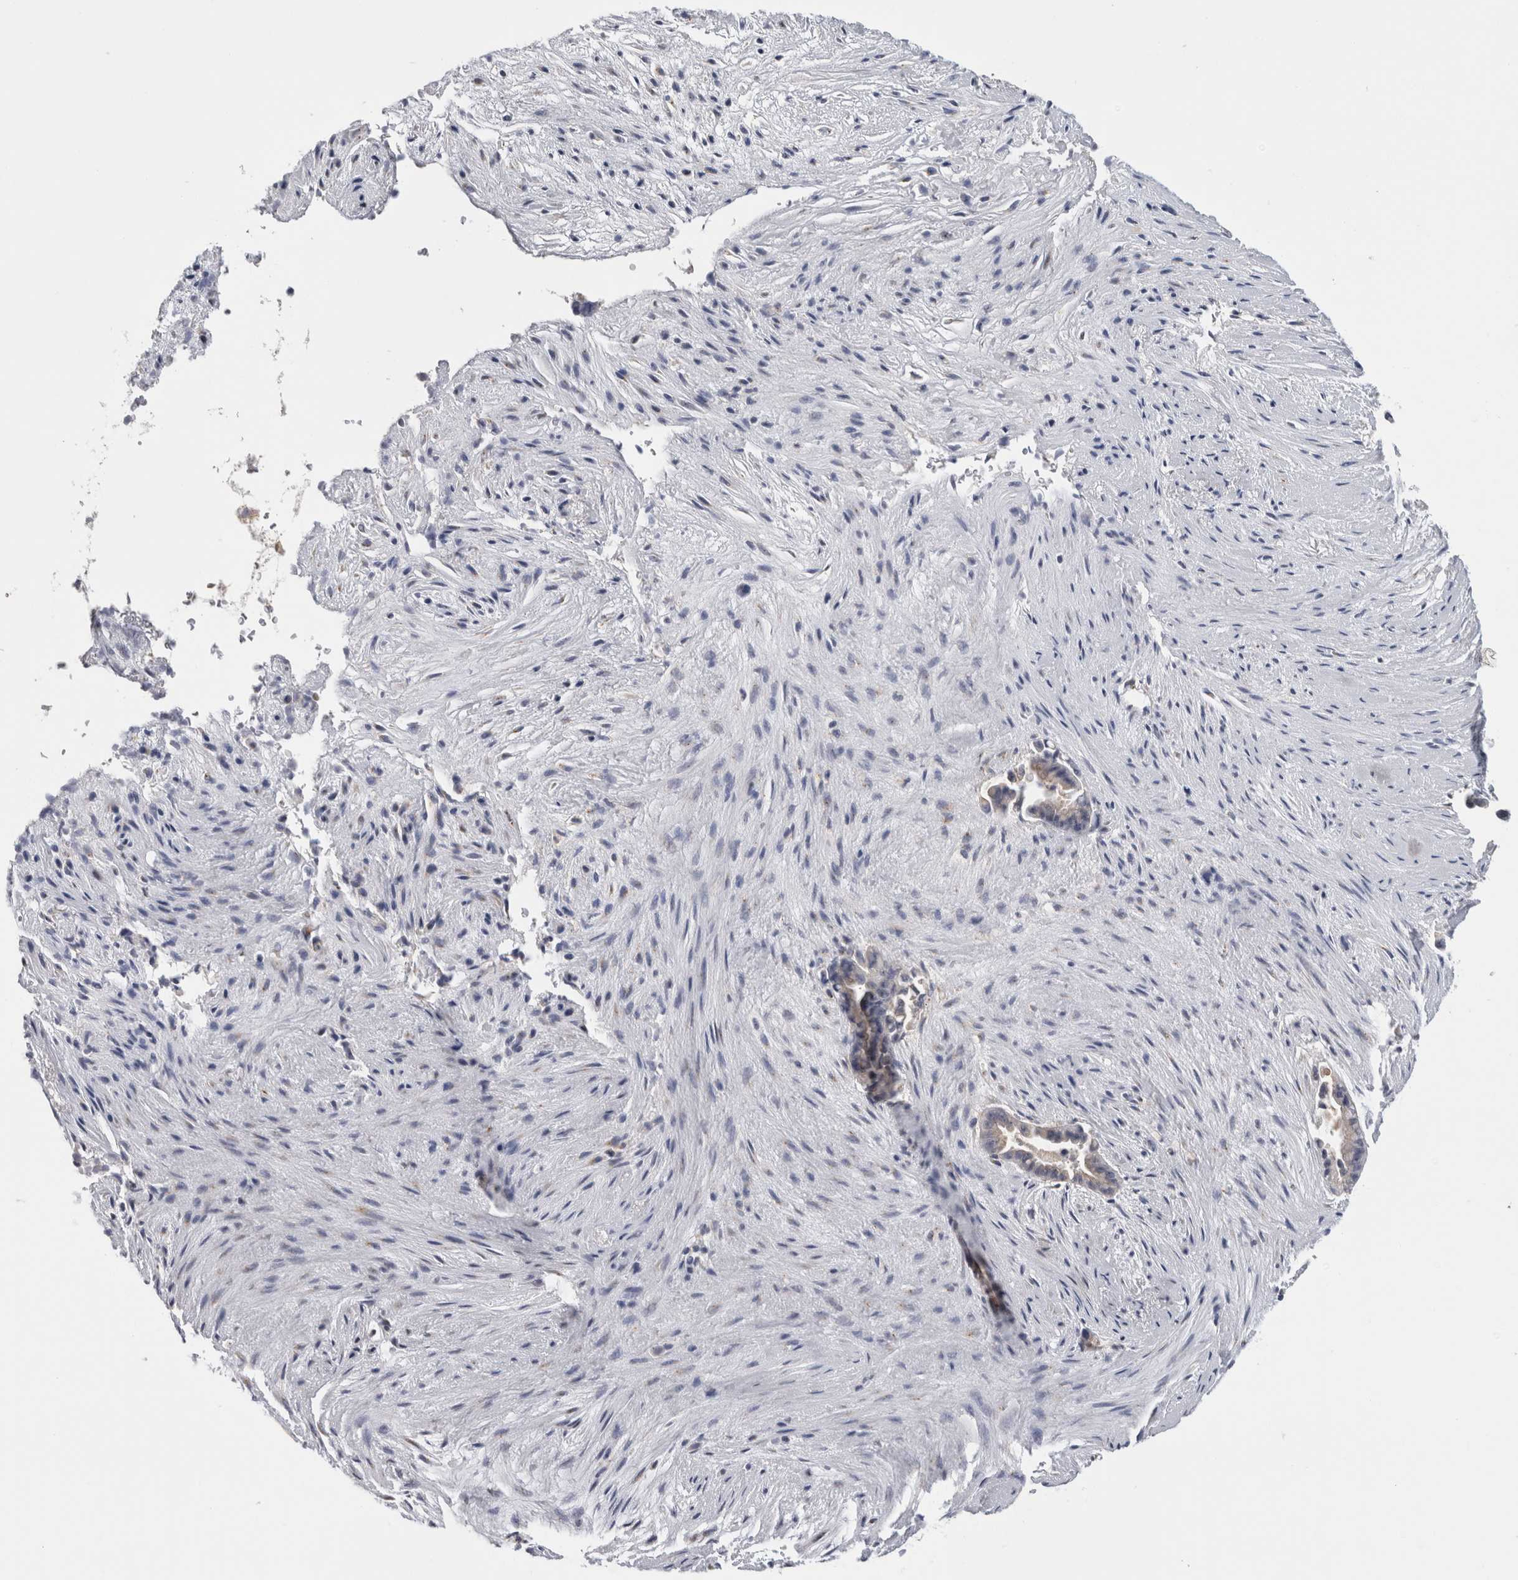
{"staining": {"intensity": "negative", "quantity": "none", "location": "none"}, "tissue": "liver cancer", "cell_type": "Tumor cells", "image_type": "cancer", "snomed": [{"axis": "morphology", "description": "Cholangiocarcinoma"}, {"axis": "topography", "description": "Liver"}], "caption": "Immunohistochemistry of liver cholangiocarcinoma shows no expression in tumor cells.", "gene": "AKAP9", "patient": {"sex": "female", "age": 55}}